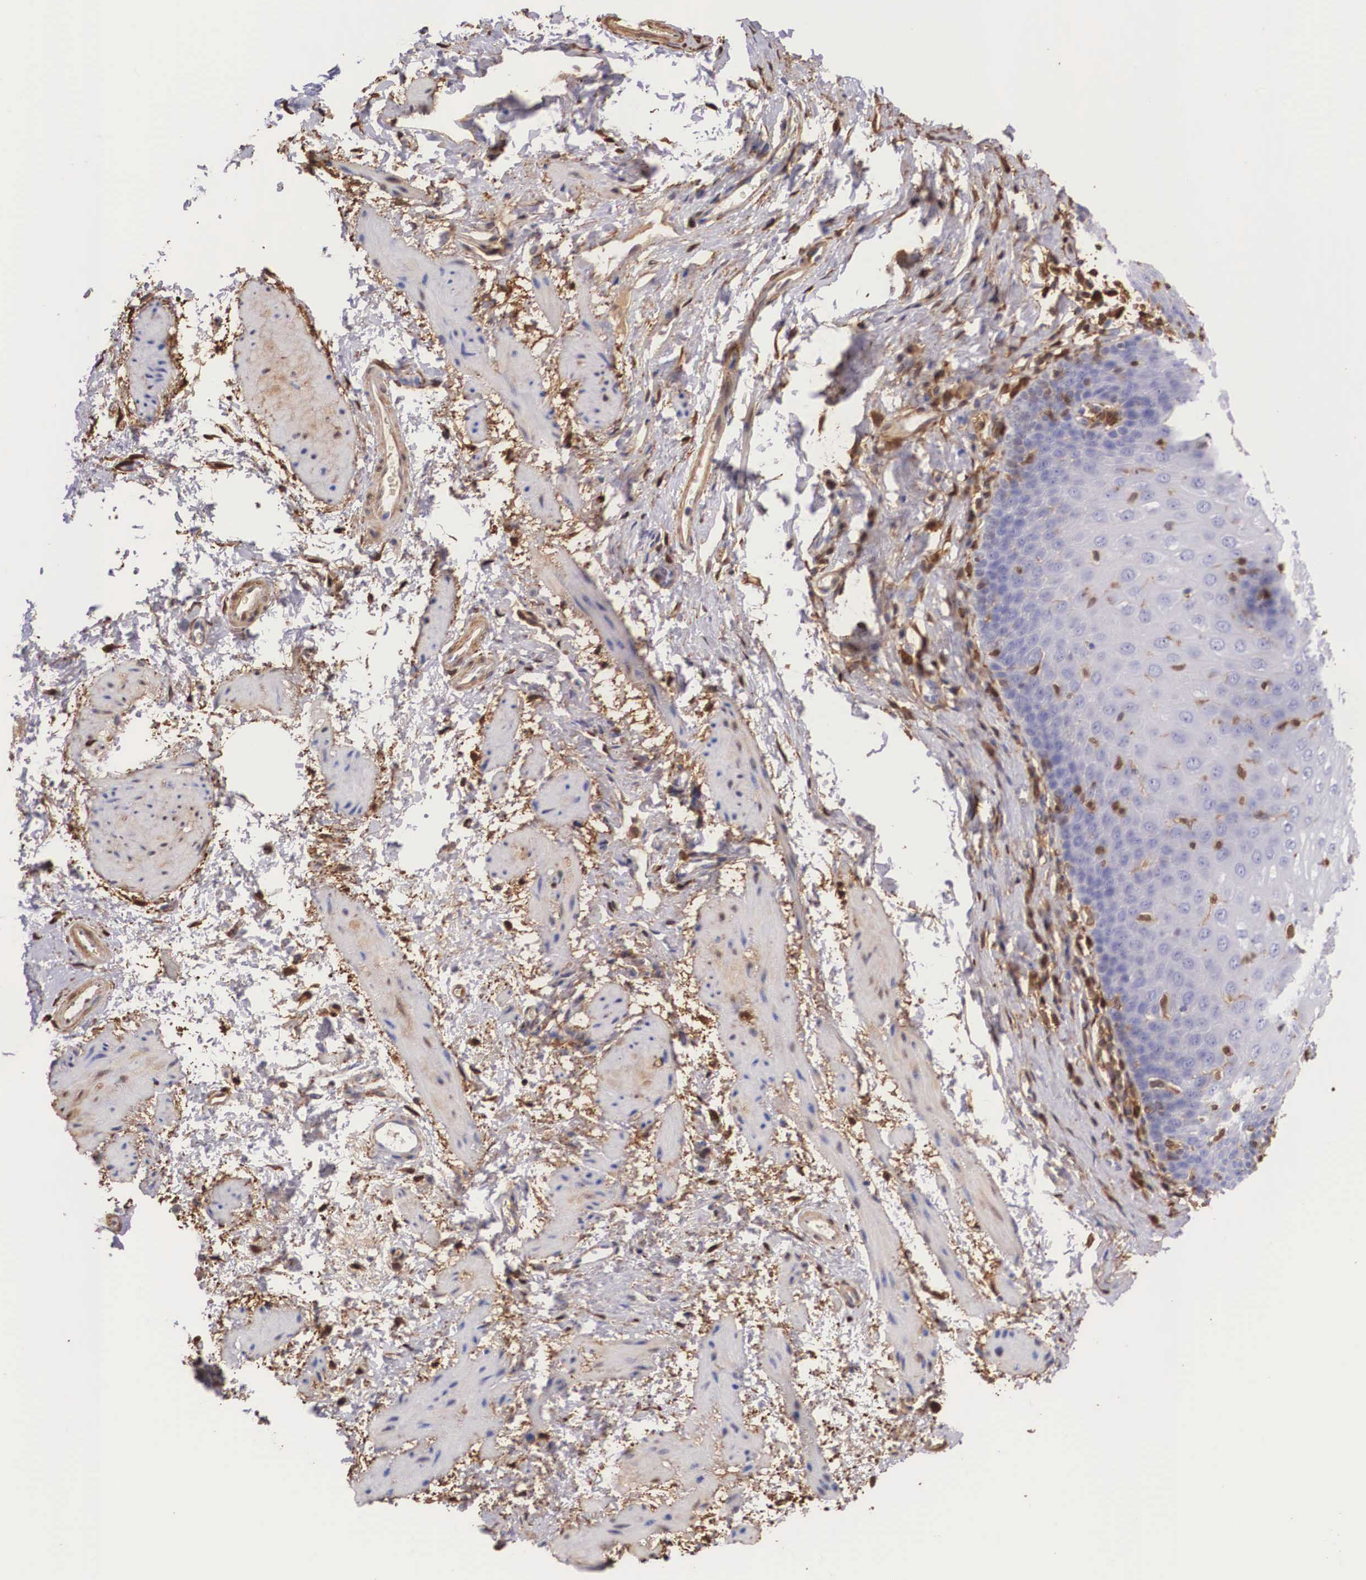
{"staining": {"intensity": "negative", "quantity": "none", "location": "none"}, "tissue": "esophagus", "cell_type": "Squamous epithelial cells", "image_type": "normal", "snomed": [{"axis": "morphology", "description": "Normal tissue, NOS"}, {"axis": "topography", "description": "Esophagus"}], "caption": "Immunohistochemistry micrograph of normal esophagus stained for a protein (brown), which demonstrates no expression in squamous epithelial cells.", "gene": "LGALS1", "patient": {"sex": "female", "age": 61}}